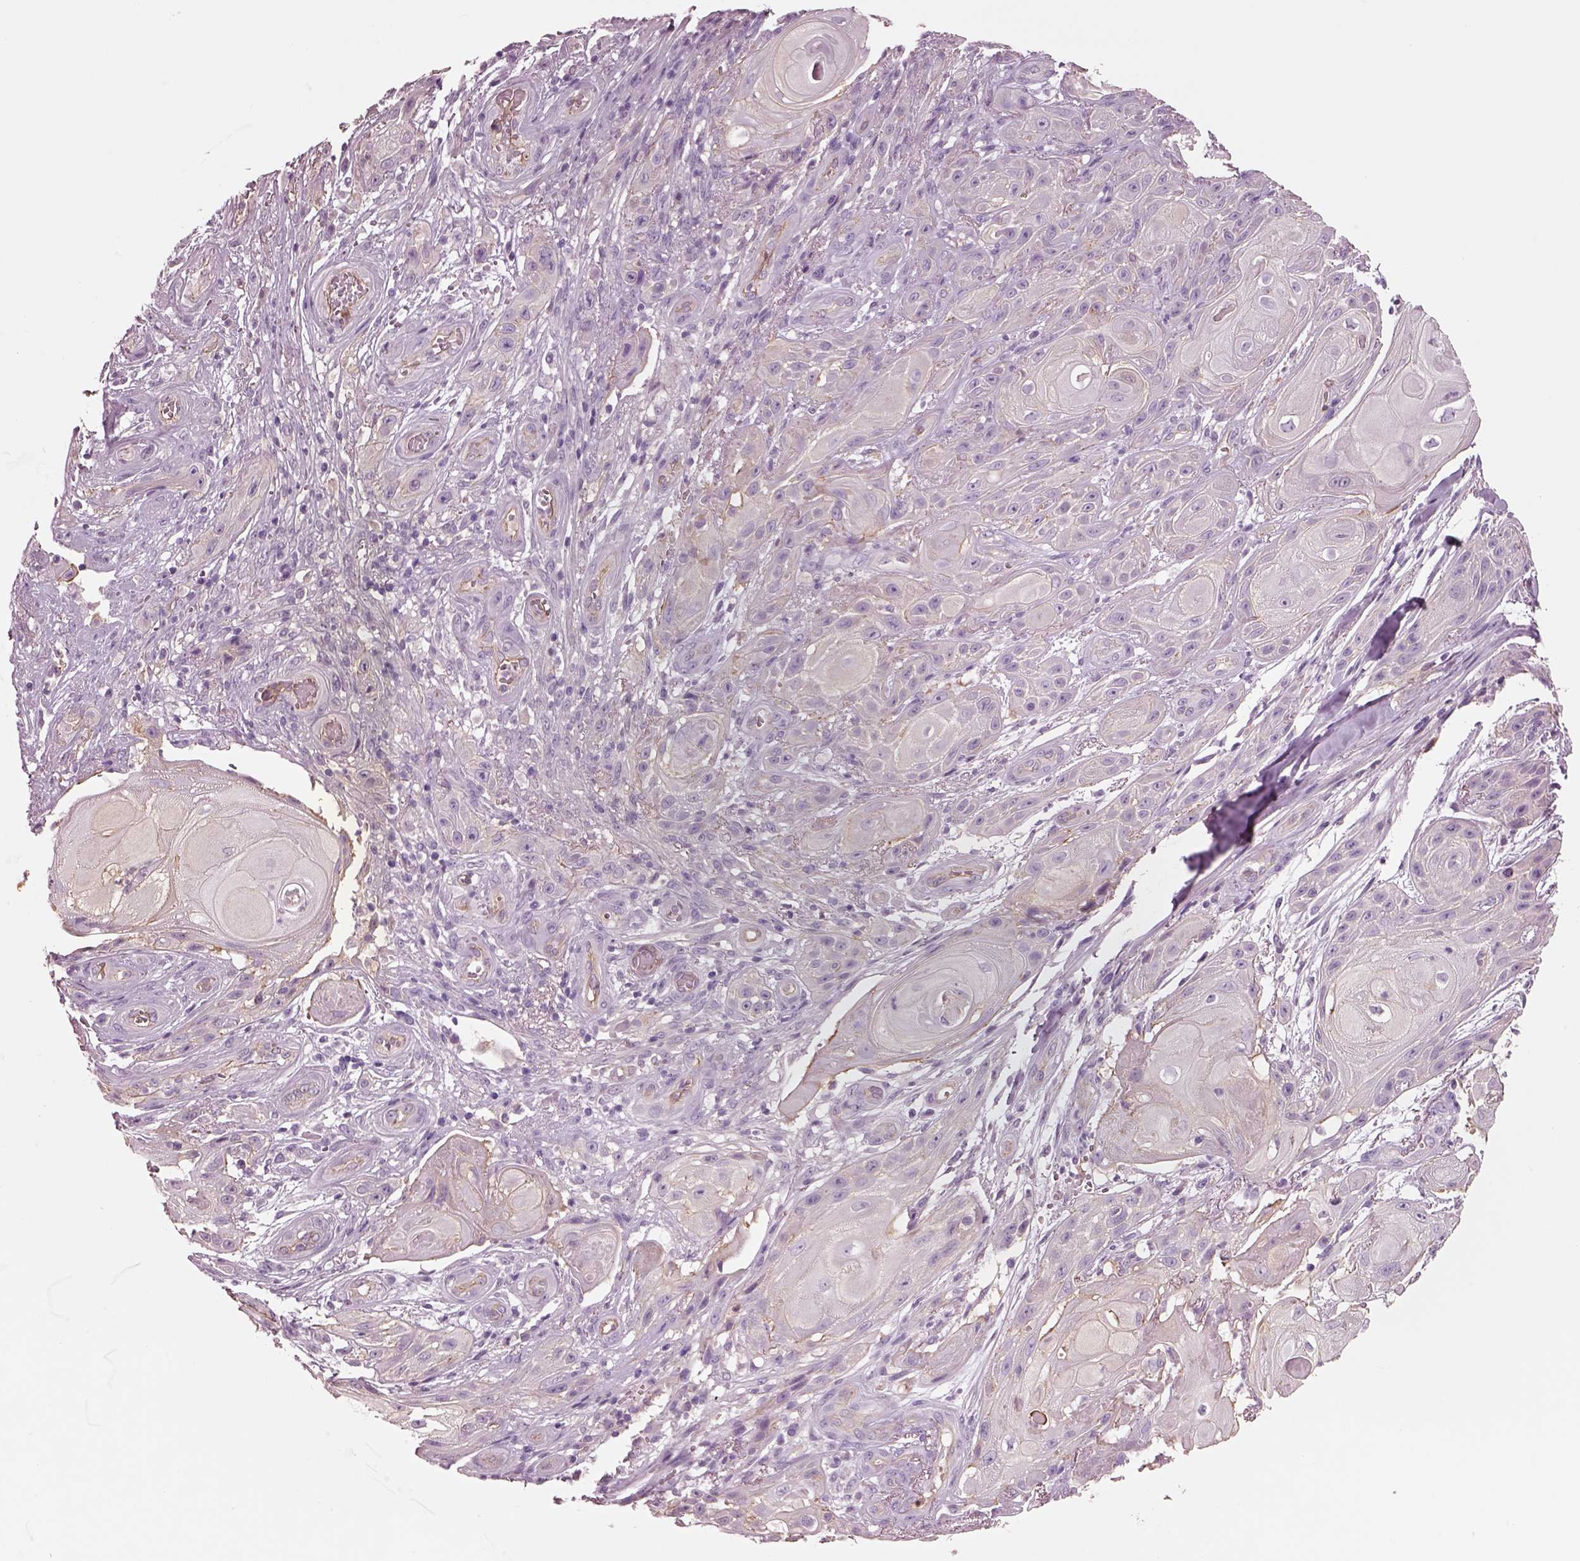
{"staining": {"intensity": "negative", "quantity": "none", "location": "none"}, "tissue": "skin cancer", "cell_type": "Tumor cells", "image_type": "cancer", "snomed": [{"axis": "morphology", "description": "Squamous cell carcinoma, NOS"}, {"axis": "topography", "description": "Skin"}], "caption": "Immunohistochemistry histopathology image of neoplastic tissue: squamous cell carcinoma (skin) stained with DAB (3,3'-diaminobenzidine) displays no significant protein positivity in tumor cells. (DAB IHC with hematoxylin counter stain).", "gene": "IGLL1", "patient": {"sex": "male", "age": 62}}